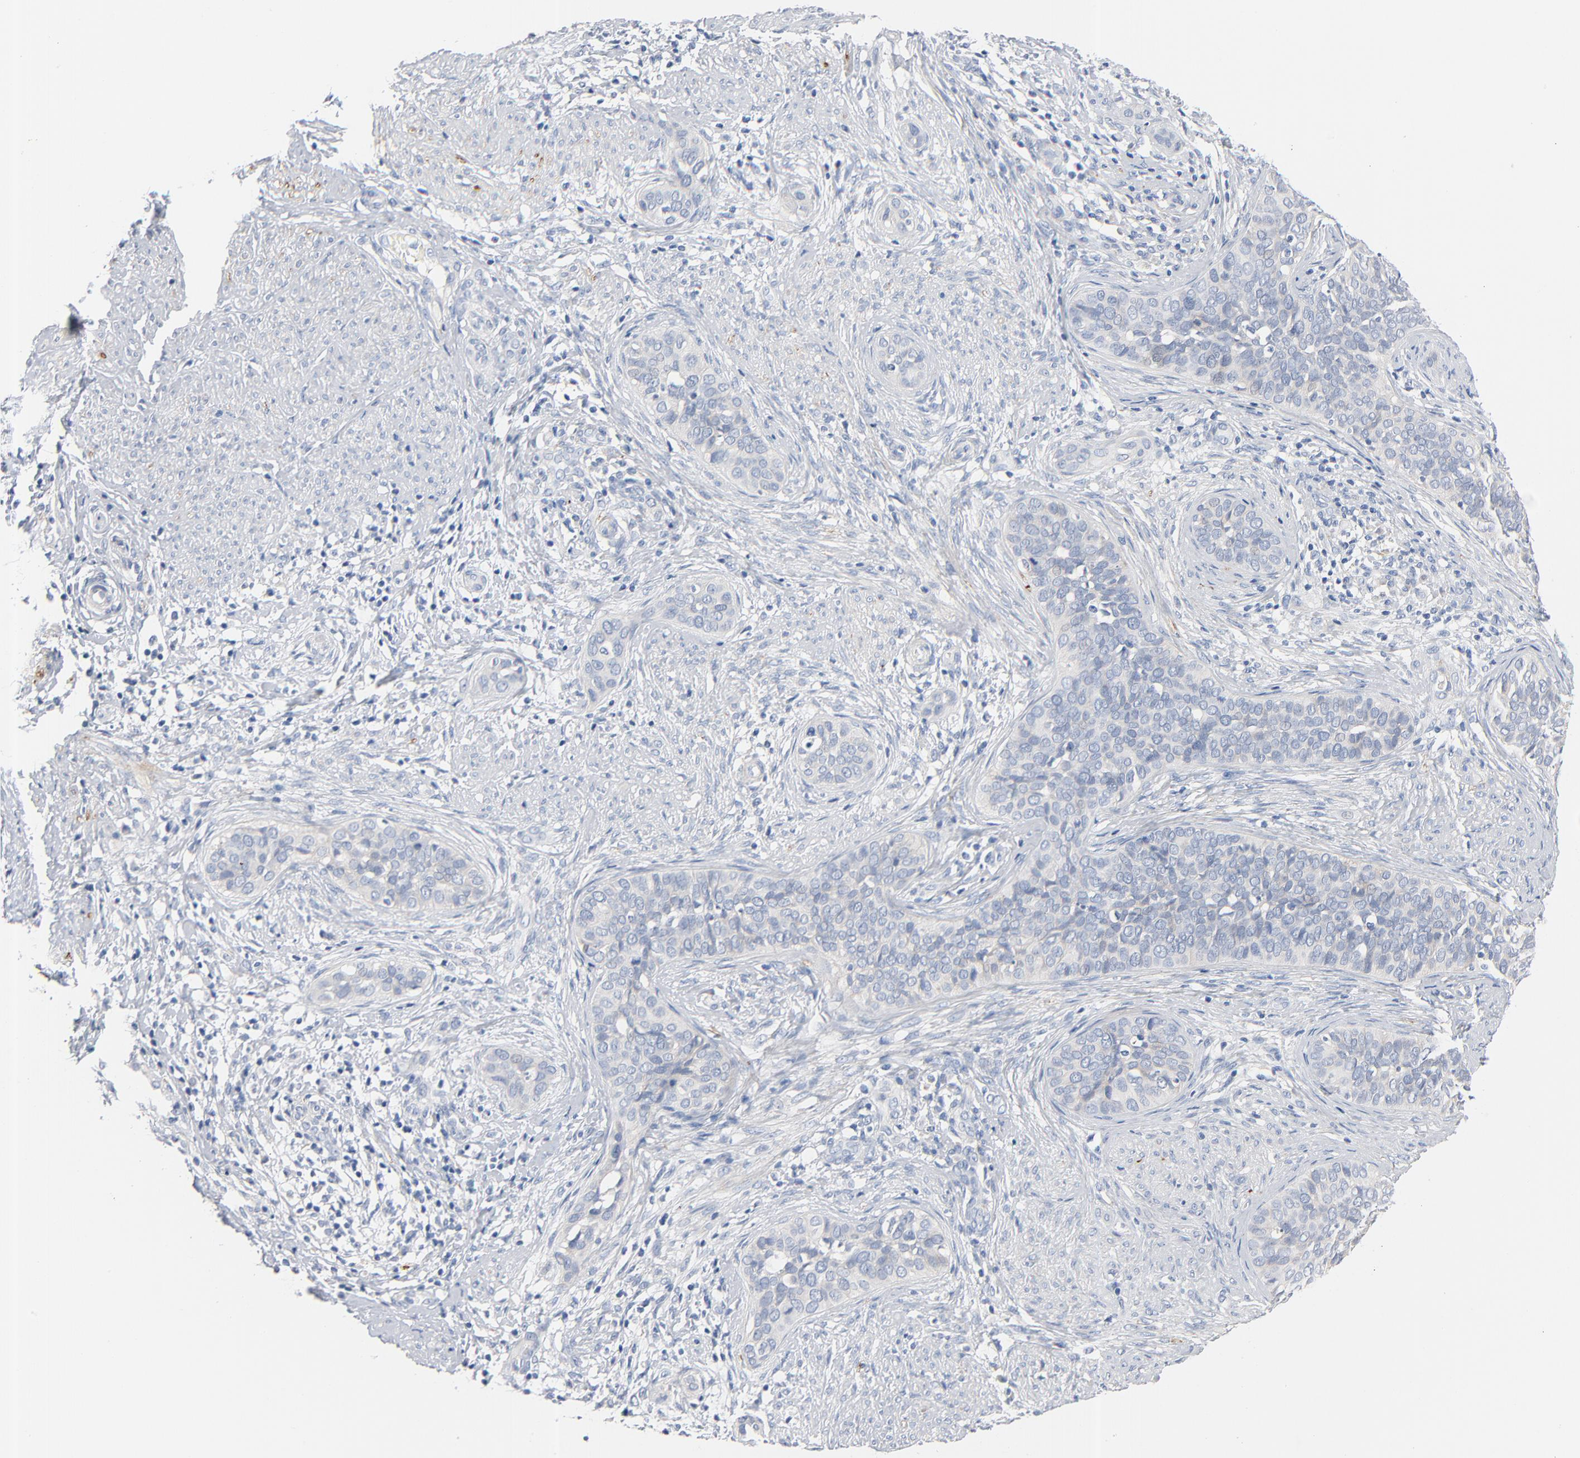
{"staining": {"intensity": "negative", "quantity": "none", "location": "none"}, "tissue": "cervical cancer", "cell_type": "Tumor cells", "image_type": "cancer", "snomed": [{"axis": "morphology", "description": "Squamous cell carcinoma, NOS"}, {"axis": "topography", "description": "Cervix"}], "caption": "This is a histopathology image of IHC staining of cervical squamous cell carcinoma, which shows no staining in tumor cells. Brightfield microscopy of IHC stained with DAB (brown) and hematoxylin (blue), captured at high magnification.", "gene": "IFT43", "patient": {"sex": "female", "age": 31}}